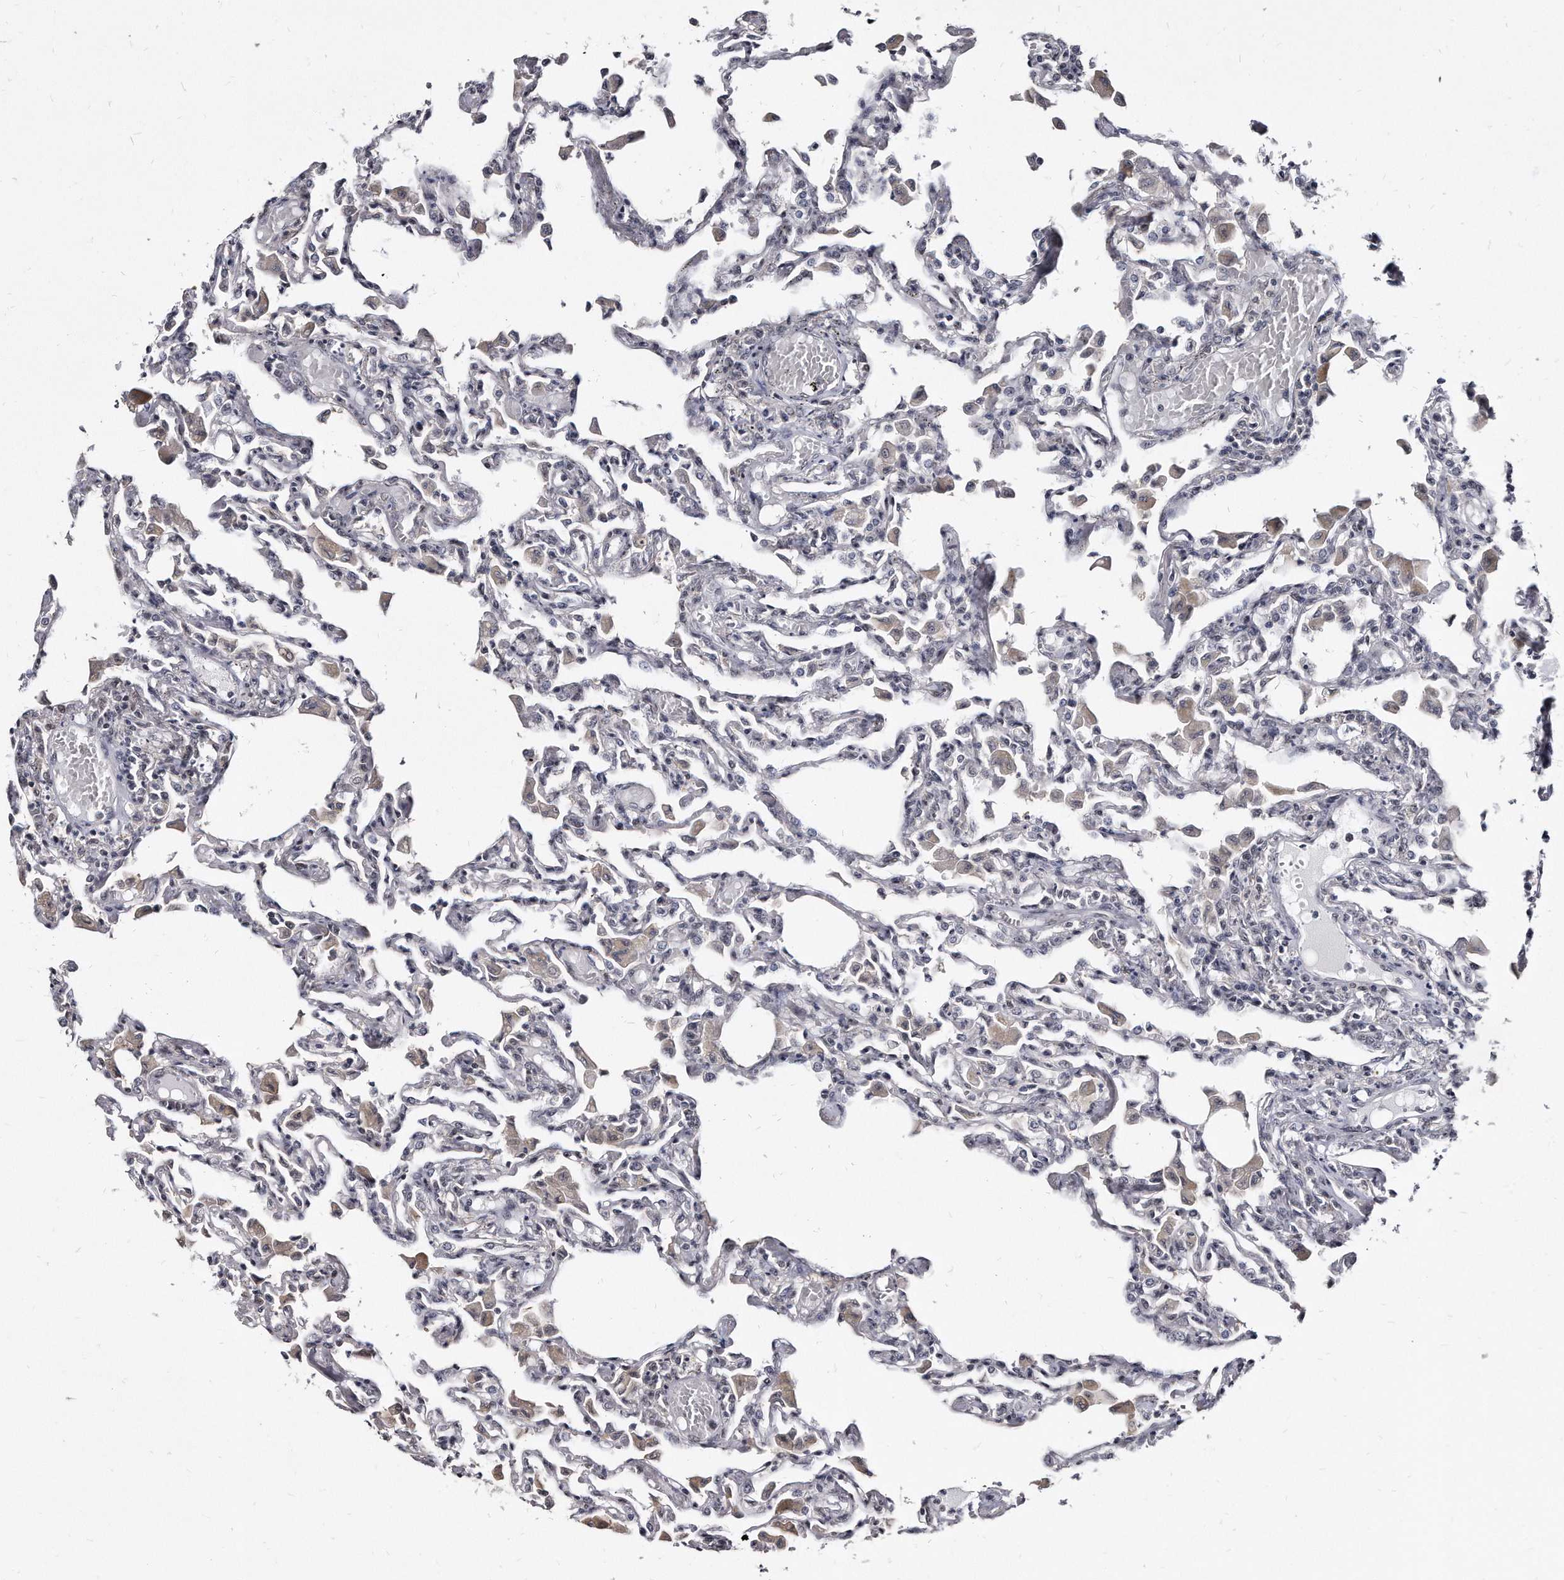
{"staining": {"intensity": "negative", "quantity": "none", "location": "none"}, "tissue": "lung", "cell_type": "Alveolar cells", "image_type": "normal", "snomed": [{"axis": "morphology", "description": "Normal tissue, NOS"}, {"axis": "topography", "description": "Bronchus"}, {"axis": "topography", "description": "Lung"}], "caption": "High magnification brightfield microscopy of benign lung stained with DAB (brown) and counterstained with hematoxylin (blue): alveolar cells show no significant expression. (IHC, brightfield microscopy, high magnification).", "gene": "KLHDC3", "patient": {"sex": "female", "age": 49}}